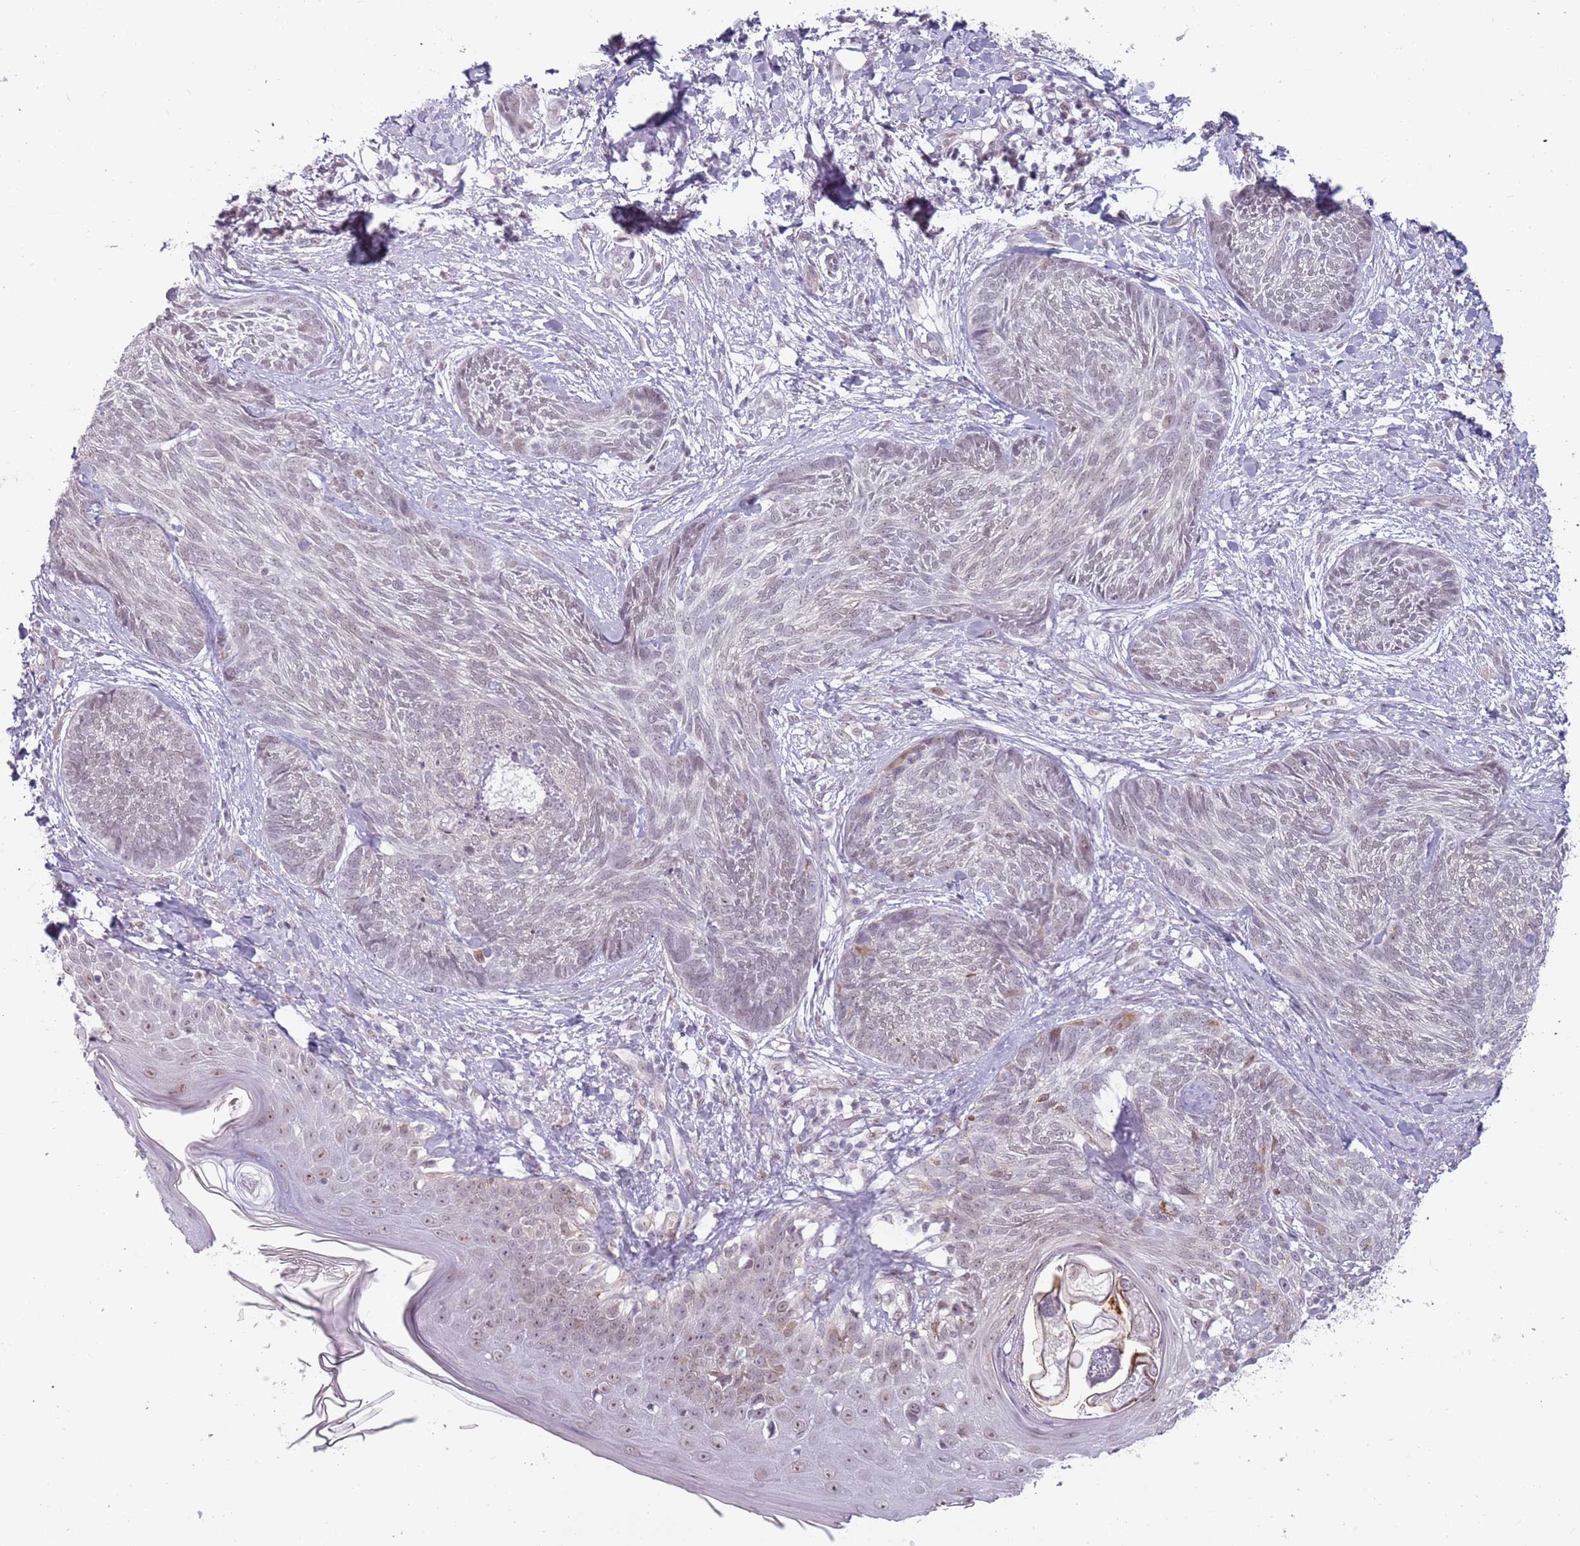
{"staining": {"intensity": "negative", "quantity": "none", "location": "none"}, "tissue": "skin cancer", "cell_type": "Tumor cells", "image_type": "cancer", "snomed": [{"axis": "morphology", "description": "Basal cell carcinoma"}, {"axis": "topography", "description": "Skin"}], "caption": "There is no significant positivity in tumor cells of skin cancer (basal cell carcinoma). The staining is performed using DAB (3,3'-diaminobenzidine) brown chromogen with nuclei counter-stained in using hematoxylin.", "gene": "REXO4", "patient": {"sex": "male", "age": 73}}